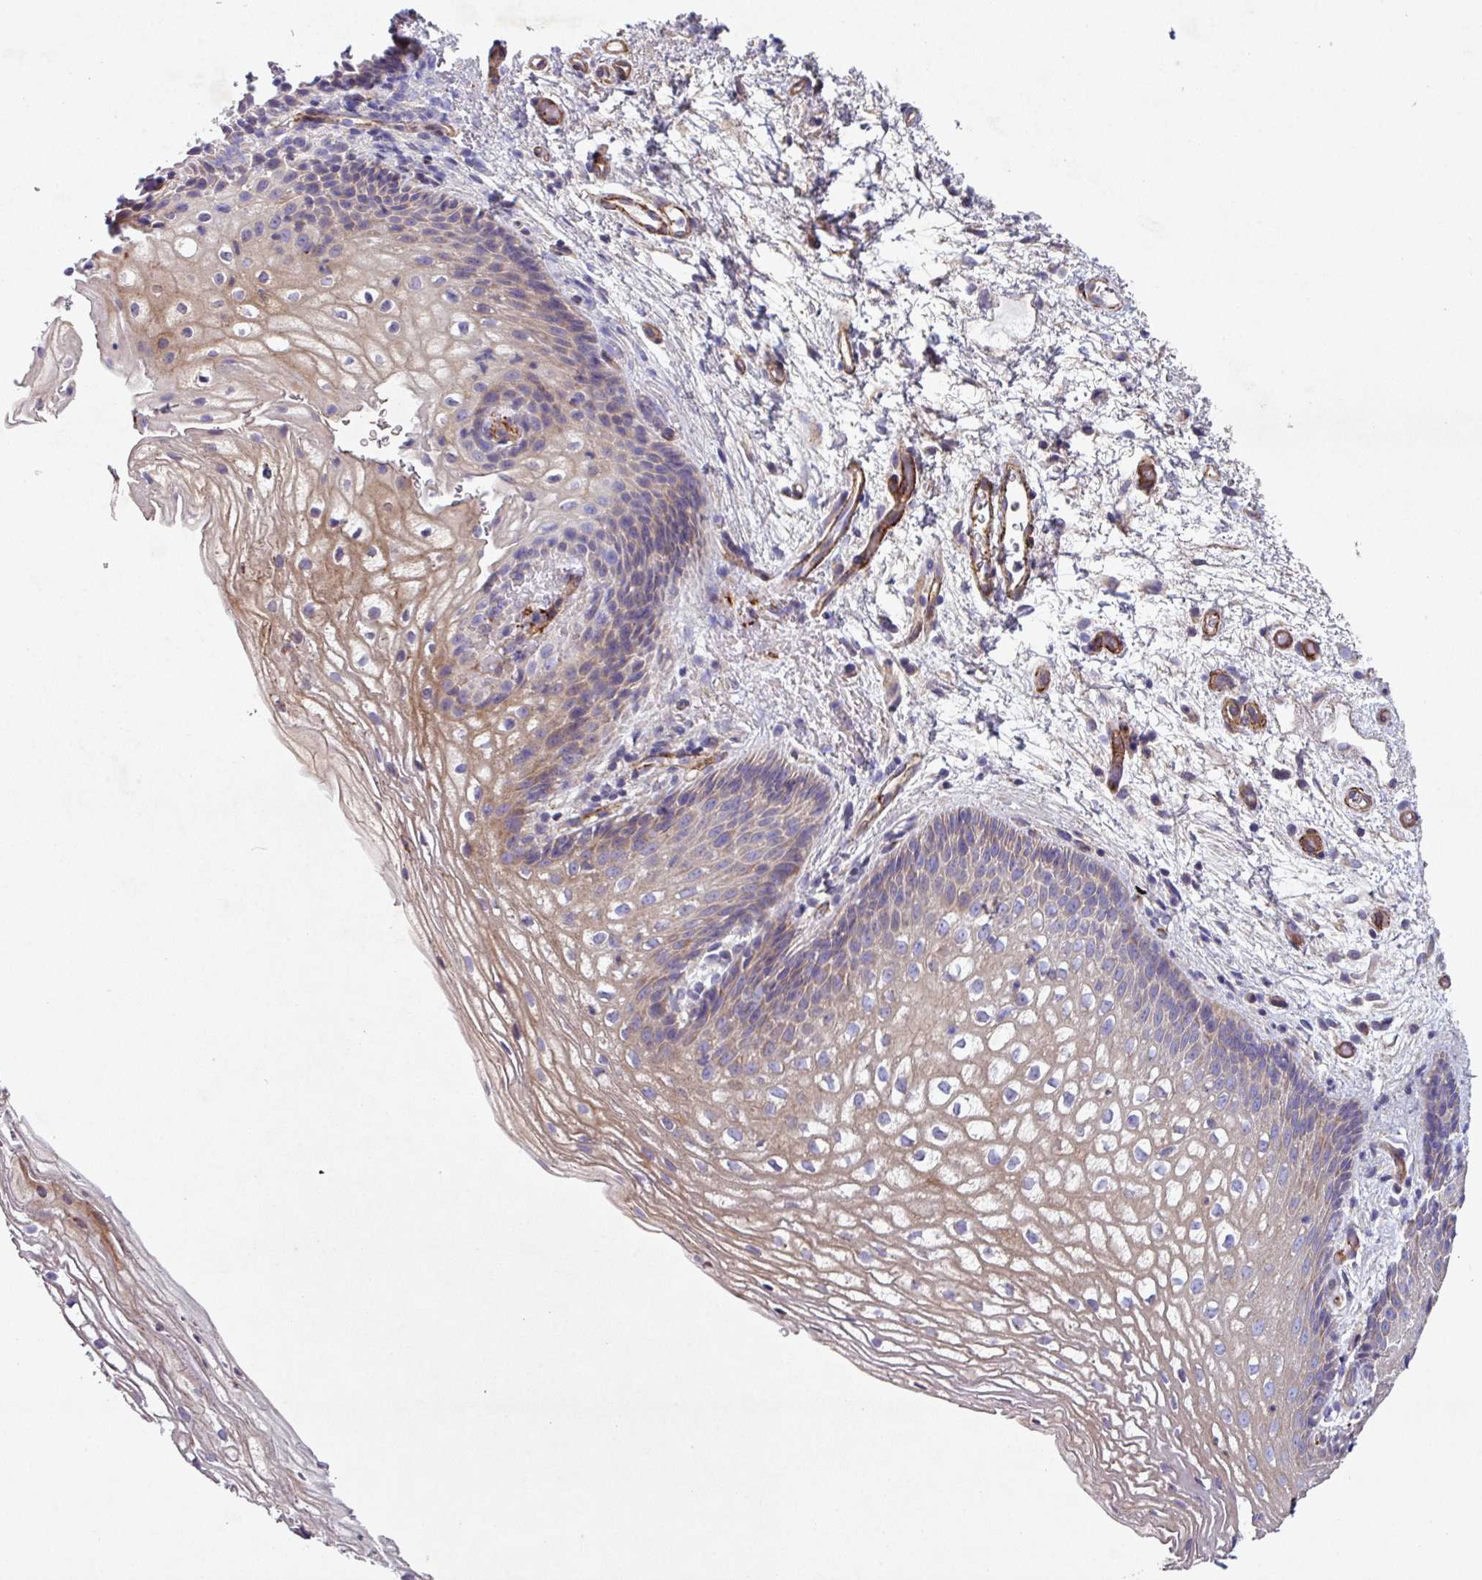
{"staining": {"intensity": "weak", "quantity": "25%-75%", "location": "cytoplasmic/membranous"}, "tissue": "vagina", "cell_type": "Squamous epithelial cells", "image_type": "normal", "snomed": [{"axis": "morphology", "description": "Normal tissue, NOS"}, {"axis": "topography", "description": "Vagina"}], "caption": "The histopathology image shows immunohistochemical staining of benign vagina. There is weak cytoplasmic/membranous staining is identified in approximately 25%-75% of squamous epithelial cells.", "gene": "ATP2C2", "patient": {"sex": "female", "age": 47}}